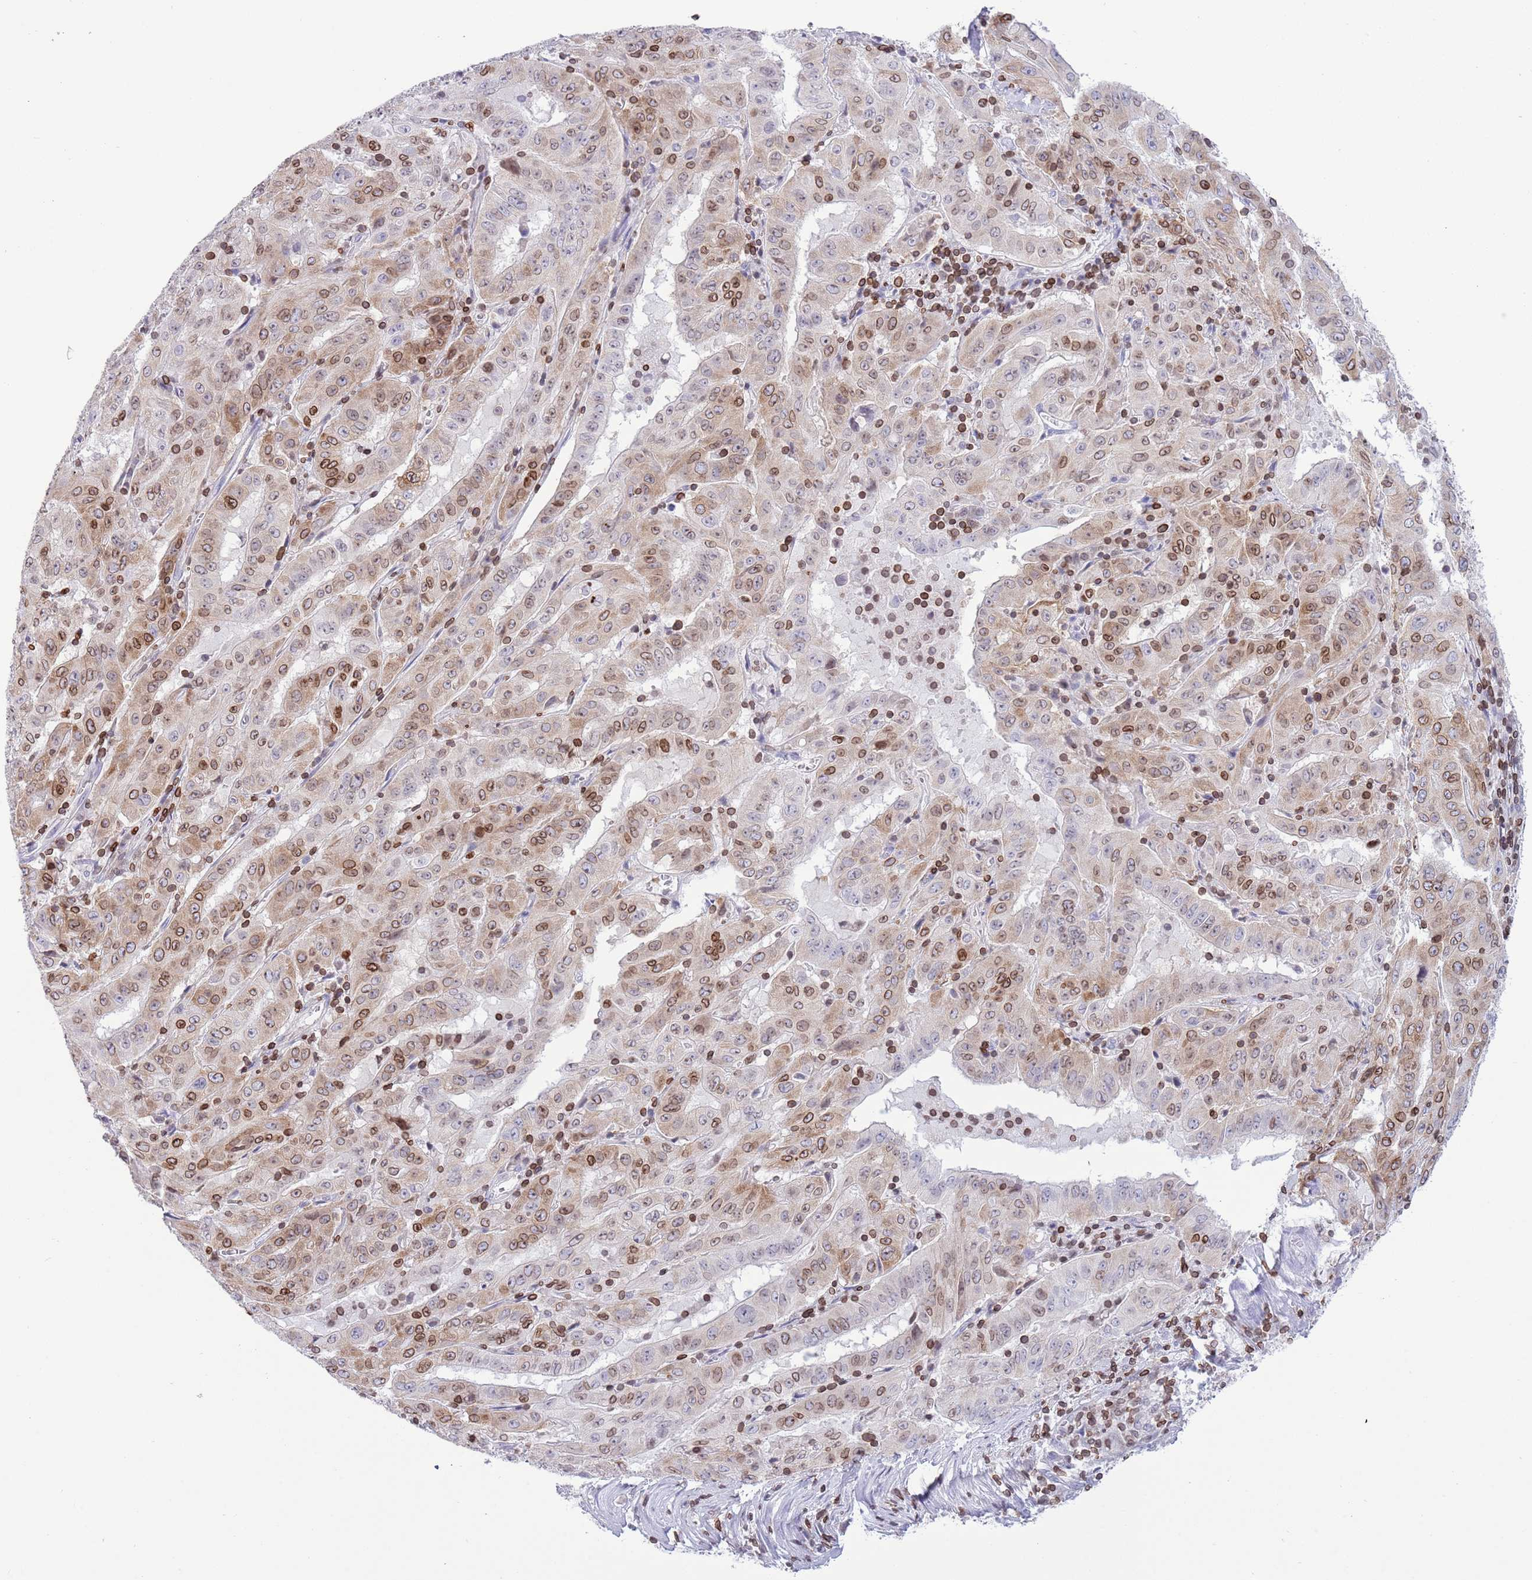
{"staining": {"intensity": "moderate", "quantity": "25%-75%", "location": "cytoplasmic/membranous,nuclear"}, "tissue": "pancreatic cancer", "cell_type": "Tumor cells", "image_type": "cancer", "snomed": [{"axis": "morphology", "description": "Adenocarcinoma, NOS"}, {"axis": "topography", "description": "Pancreas"}], "caption": "IHC image of pancreatic adenocarcinoma stained for a protein (brown), which exhibits medium levels of moderate cytoplasmic/membranous and nuclear expression in about 25%-75% of tumor cells.", "gene": "LBR", "patient": {"sex": "male", "age": 63}}